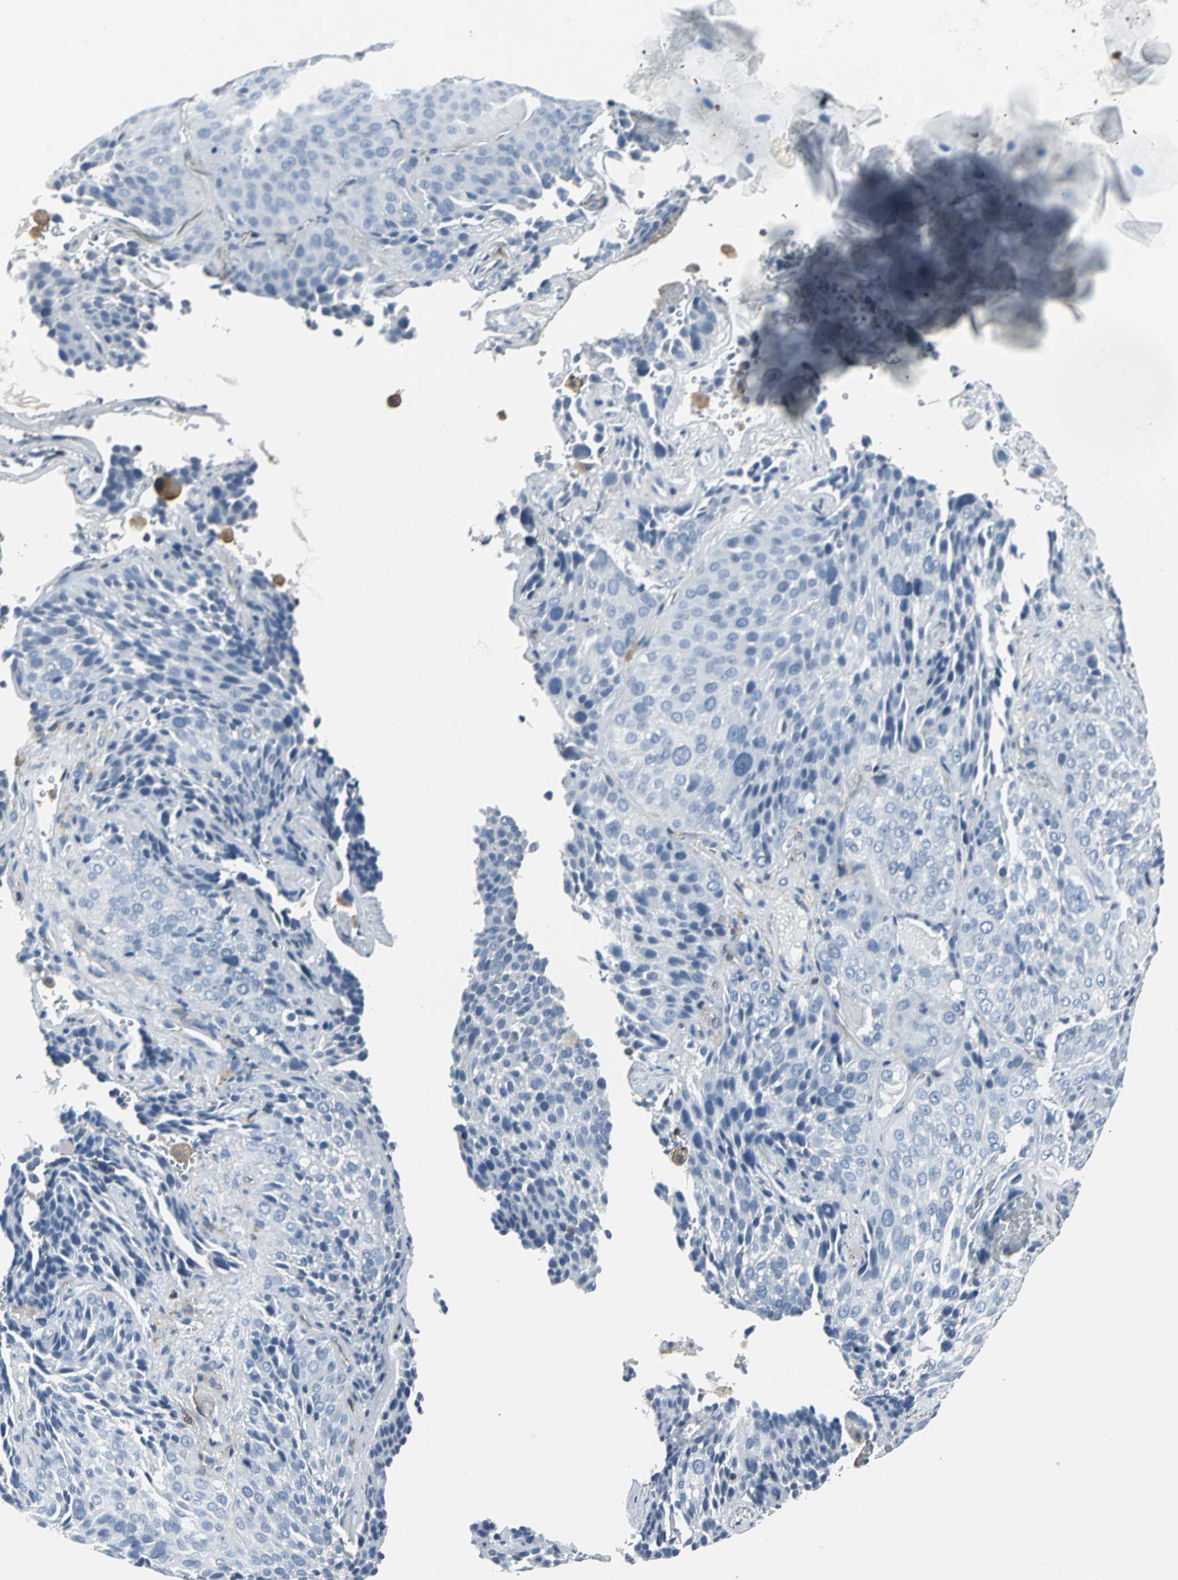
{"staining": {"intensity": "negative", "quantity": "none", "location": "none"}, "tissue": "lung cancer", "cell_type": "Tumor cells", "image_type": "cancer", "snomed": [{"axis": "morphology", "description": "Squamous cell carcinoma, NOS"}, {"axis": "topography", "description": "Lung"}], "caption": "There is no significant expression in tumor cells of lung cancer.", "gene": "IQGAP2", "patient": {"sex": "male", "age": 54}}